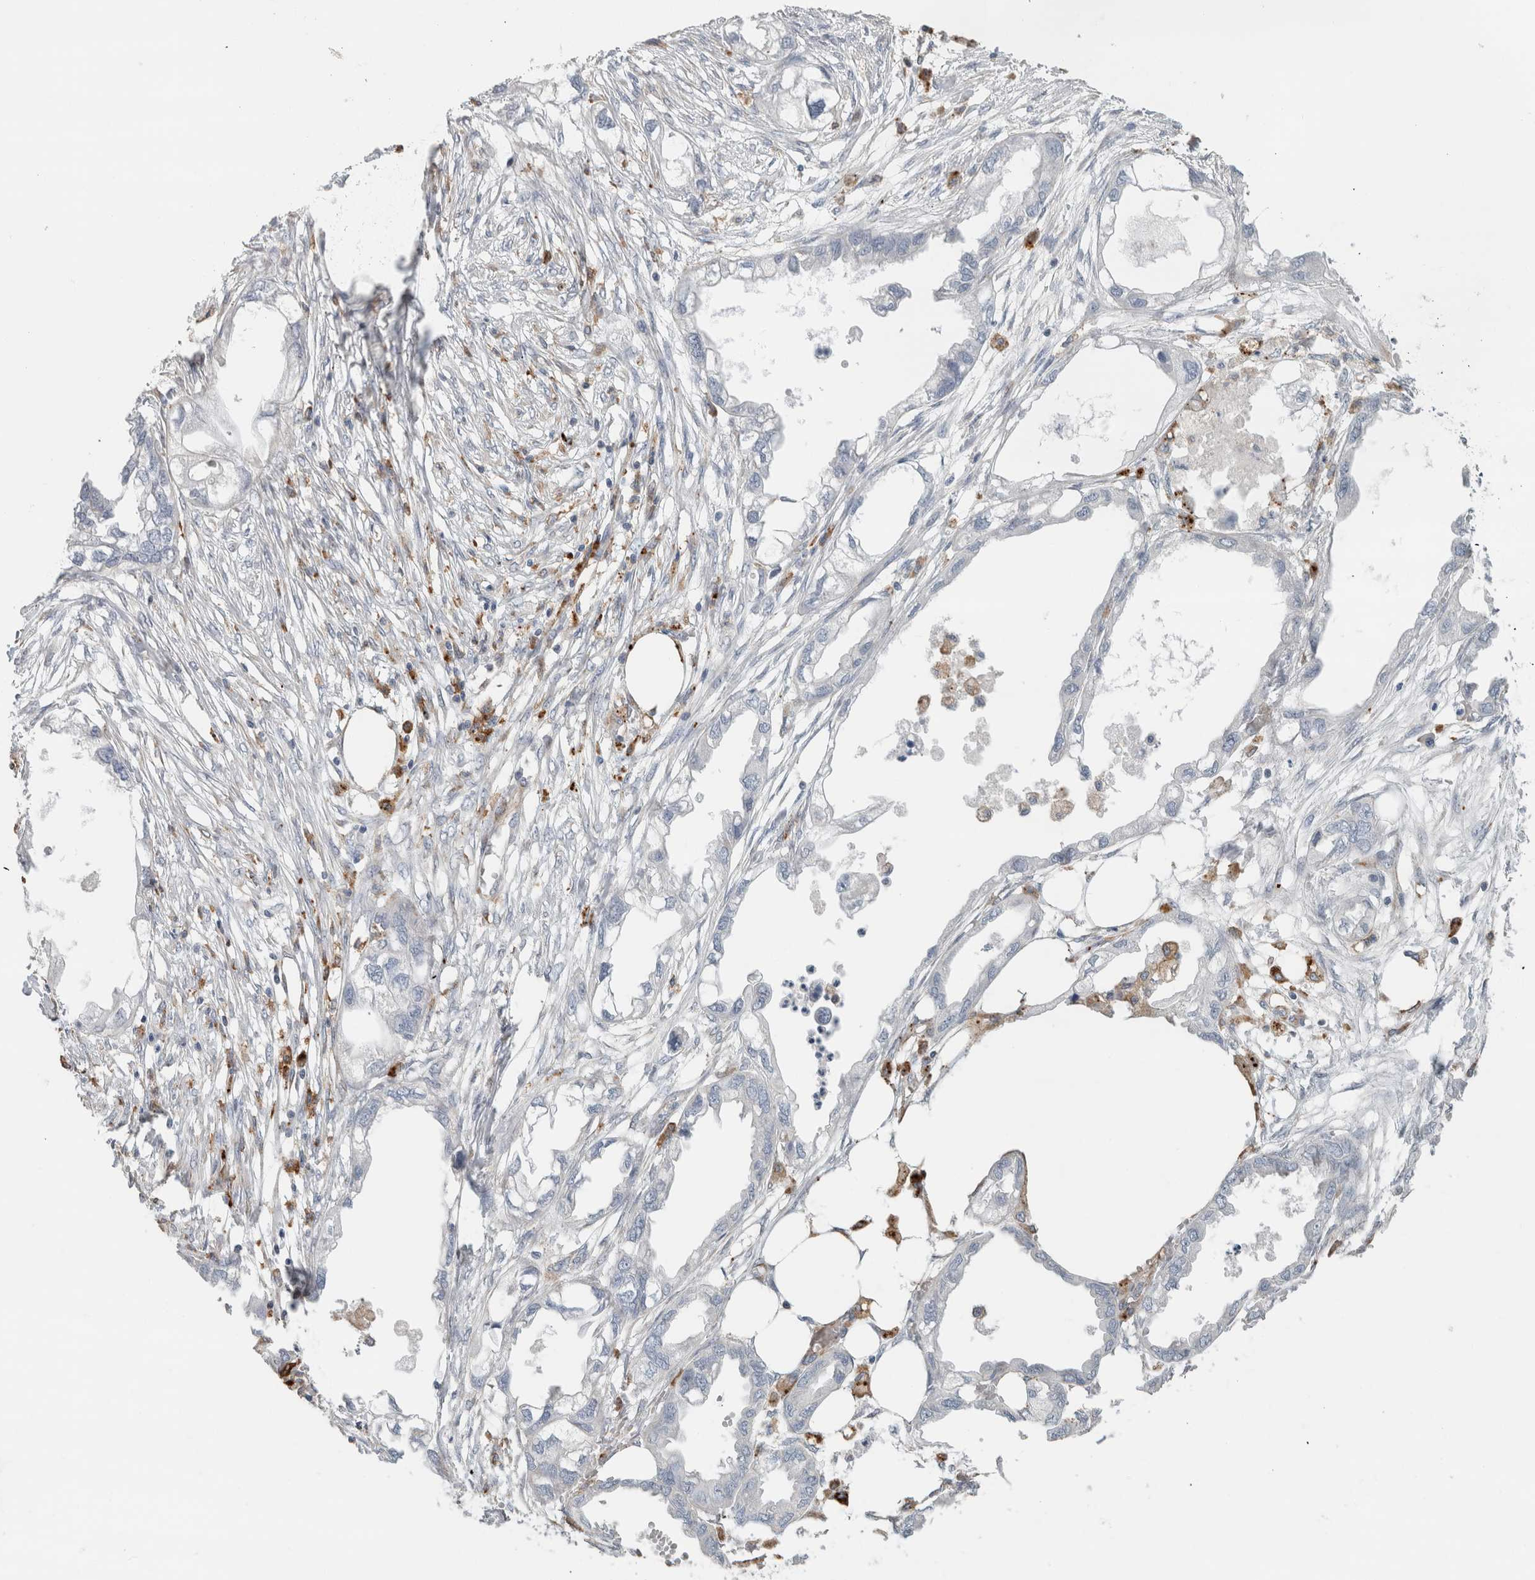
{"staining": {"intensity": "negative", "quantity": "none", "location": "none"}, "tissue": "endometrial cancer", "cell_type": "Tumor cells", "image_type": "cancer", "snomed": [{"axis": "morphology", "description": "Adenocarcinoma, NOS"}, {"axis": "morphology", "description": "Adenocarcinoma, metastatic, NOS"}, {"axis": "topography", "description": "Adipose tissue"}, {"axis": "topography", "description": "Endometrium"}], "caption": "Immunohistochemistry photomicrograph of neoplastic tissue: human endometrial cancer (metastatic adenocarcinoma) stained with DAB (3,3'-diaminobenzidine) displays no significant protein positivity in tumor cells. Nuclei are stained in blue.", "gene": "LY86", "patient": {"sex": "female", "age": 67}}